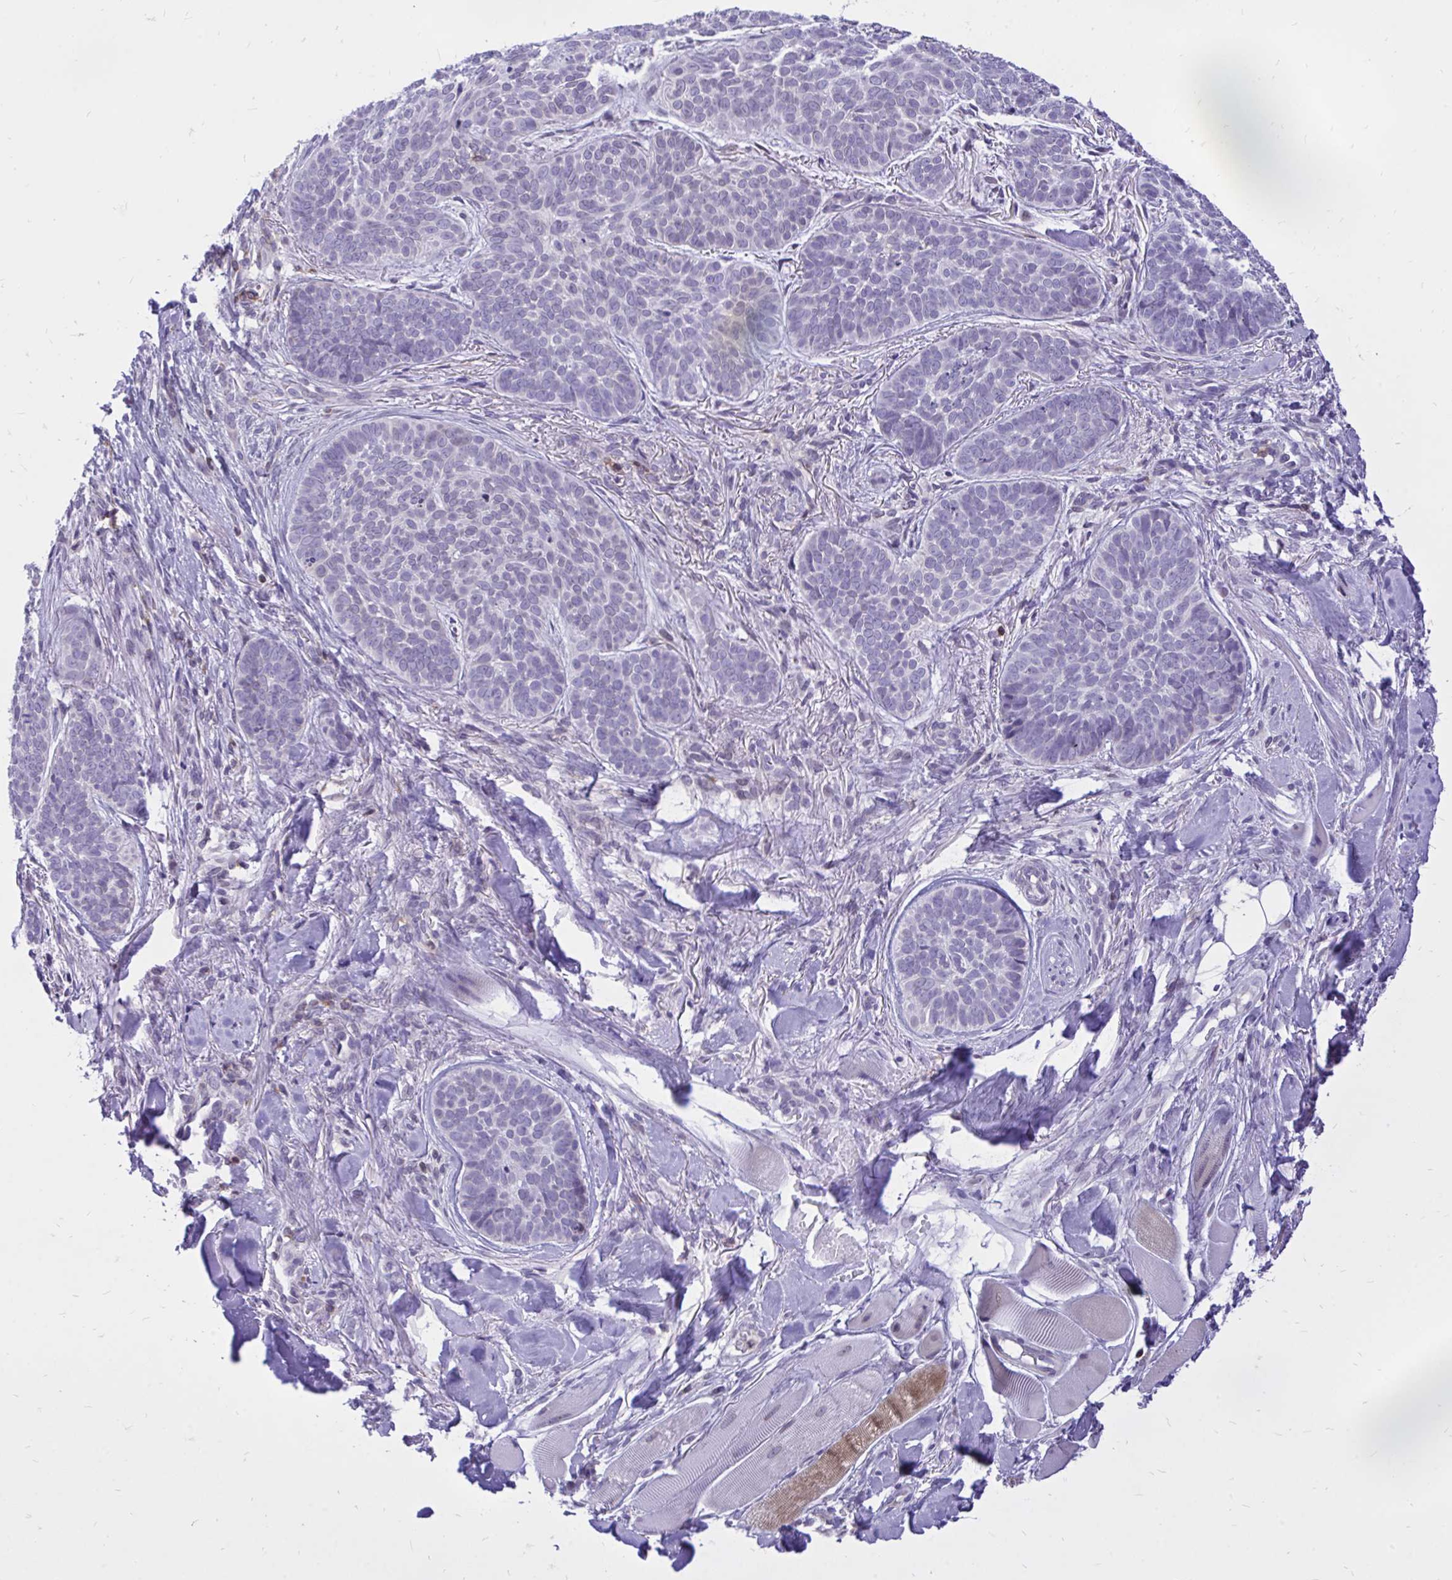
{"staining": {"intensity": "negative", "quantity": "none", "location": "none"}, "tissue": "skin cancer", "cell_type": "Tumor cells", "image_type": "cancer", "snomed": [{"axis": "morphology", "description": "Basal cell carcinoma"}, {"axis": "topography", "description": "Skin"}, {"axis": "topography", "description": "Skin of nose"}], "caption": "The IHC photomicrograph has no significant staining in tumor cells of skin cancer (basal cell carcinoma) tissue.", "gene": "CXCL8", "patient": {"sex": "female", "age": 81}}